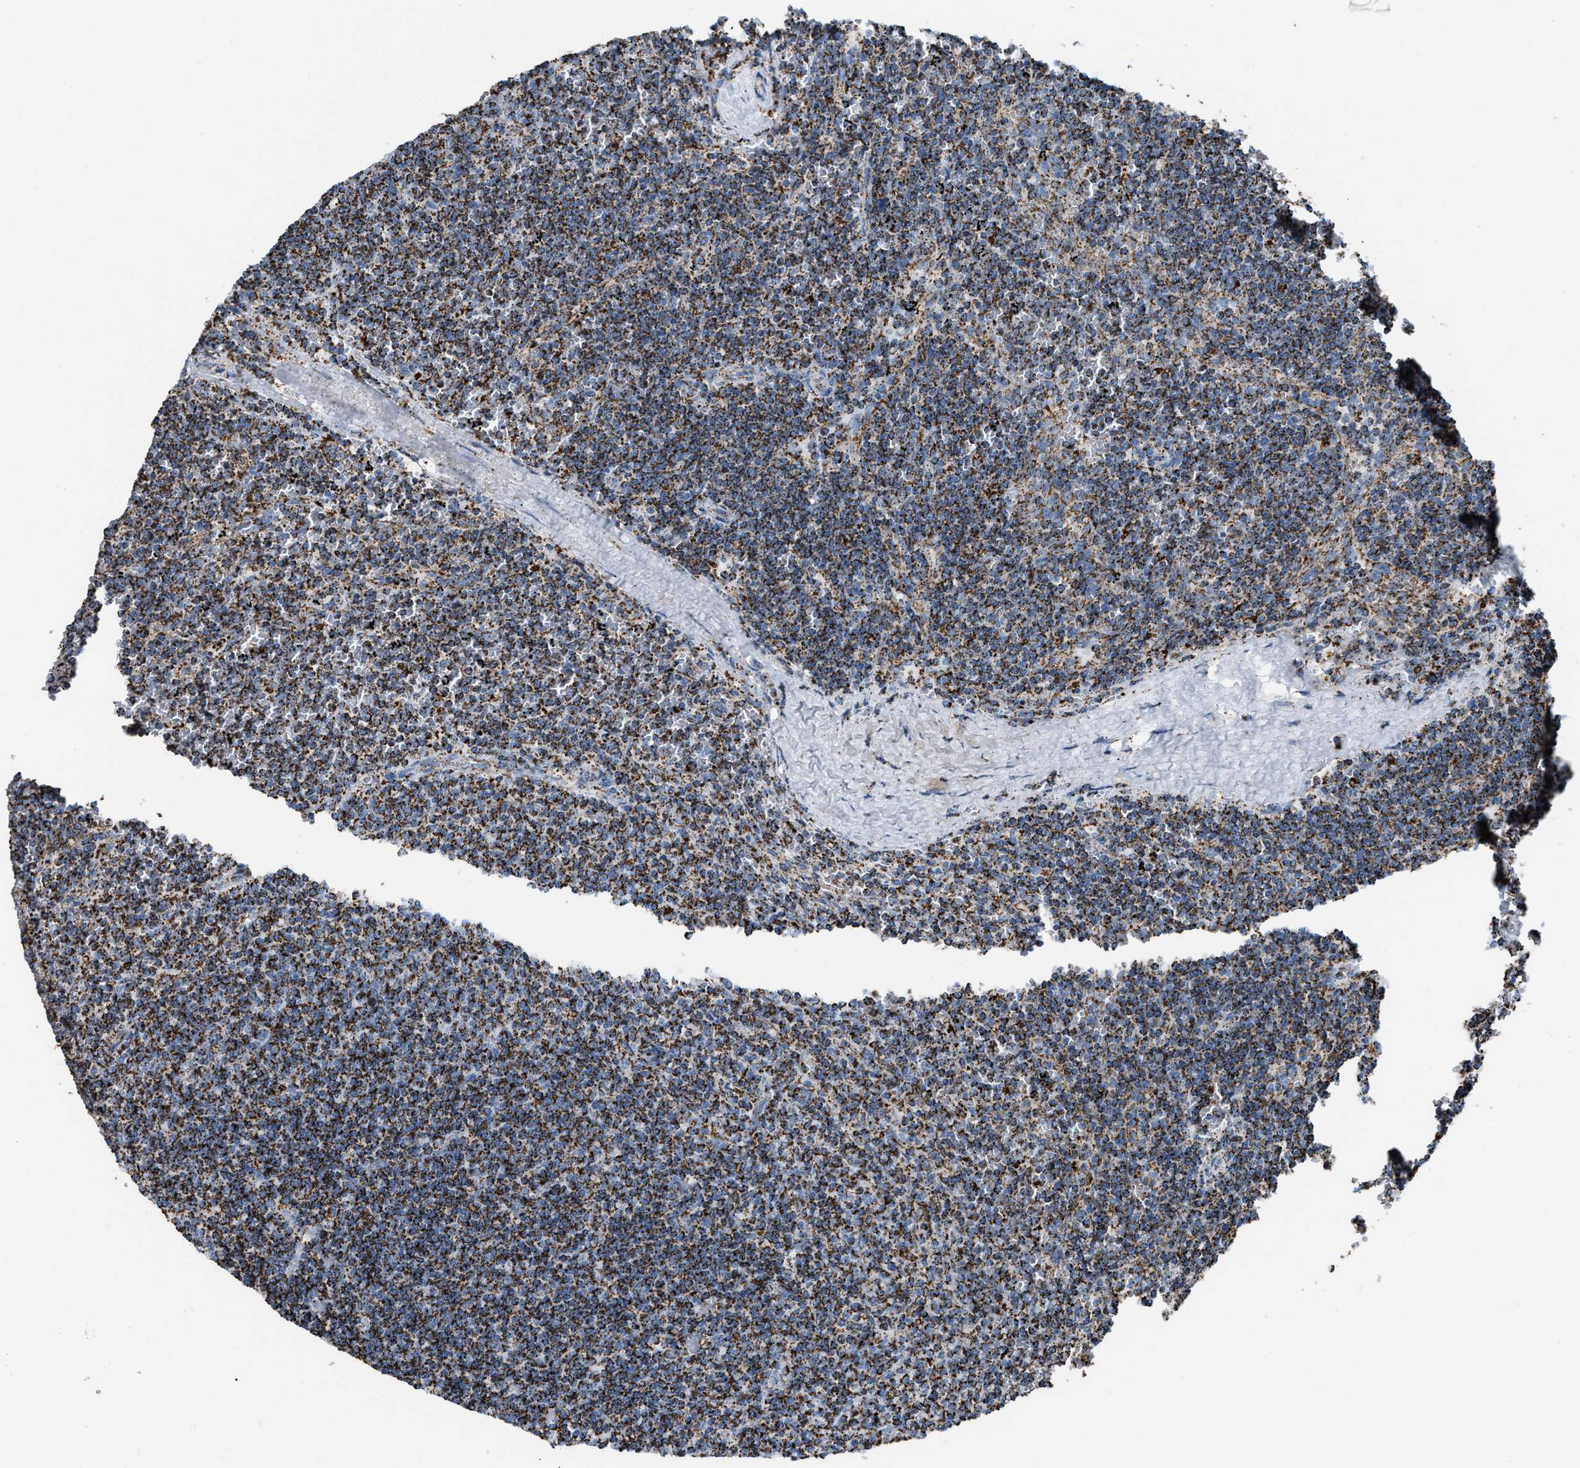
{"staining": {"intensity": "strong", "quantity": ">75%", "location": "cytoplasmic/membranous"}, "tissue": "lymphoma", "cell_type": "Tumor cells", "image_type": "cancer", "snomed": [{"axis": "morphology", "description": "Malignant lymphoma, non-Hodgkin's type, Low grade"}, {"axis": "topography", "description": "Spleen"}], "caption": "Immunohistochemistry histopathology image of neoplastic tissue: malignant lymphoma, non-Hodgkin's type (low-grade) stained using immunohistochemistry (IHC) displays high levels of strong protein expression localized specifically in the cytoplasmic/membranous of tumor cells, appearing as a cytoplasmic/membranous brown color.", "gene": "ETFB", "patient": {"sex": "female", "age": 50}}